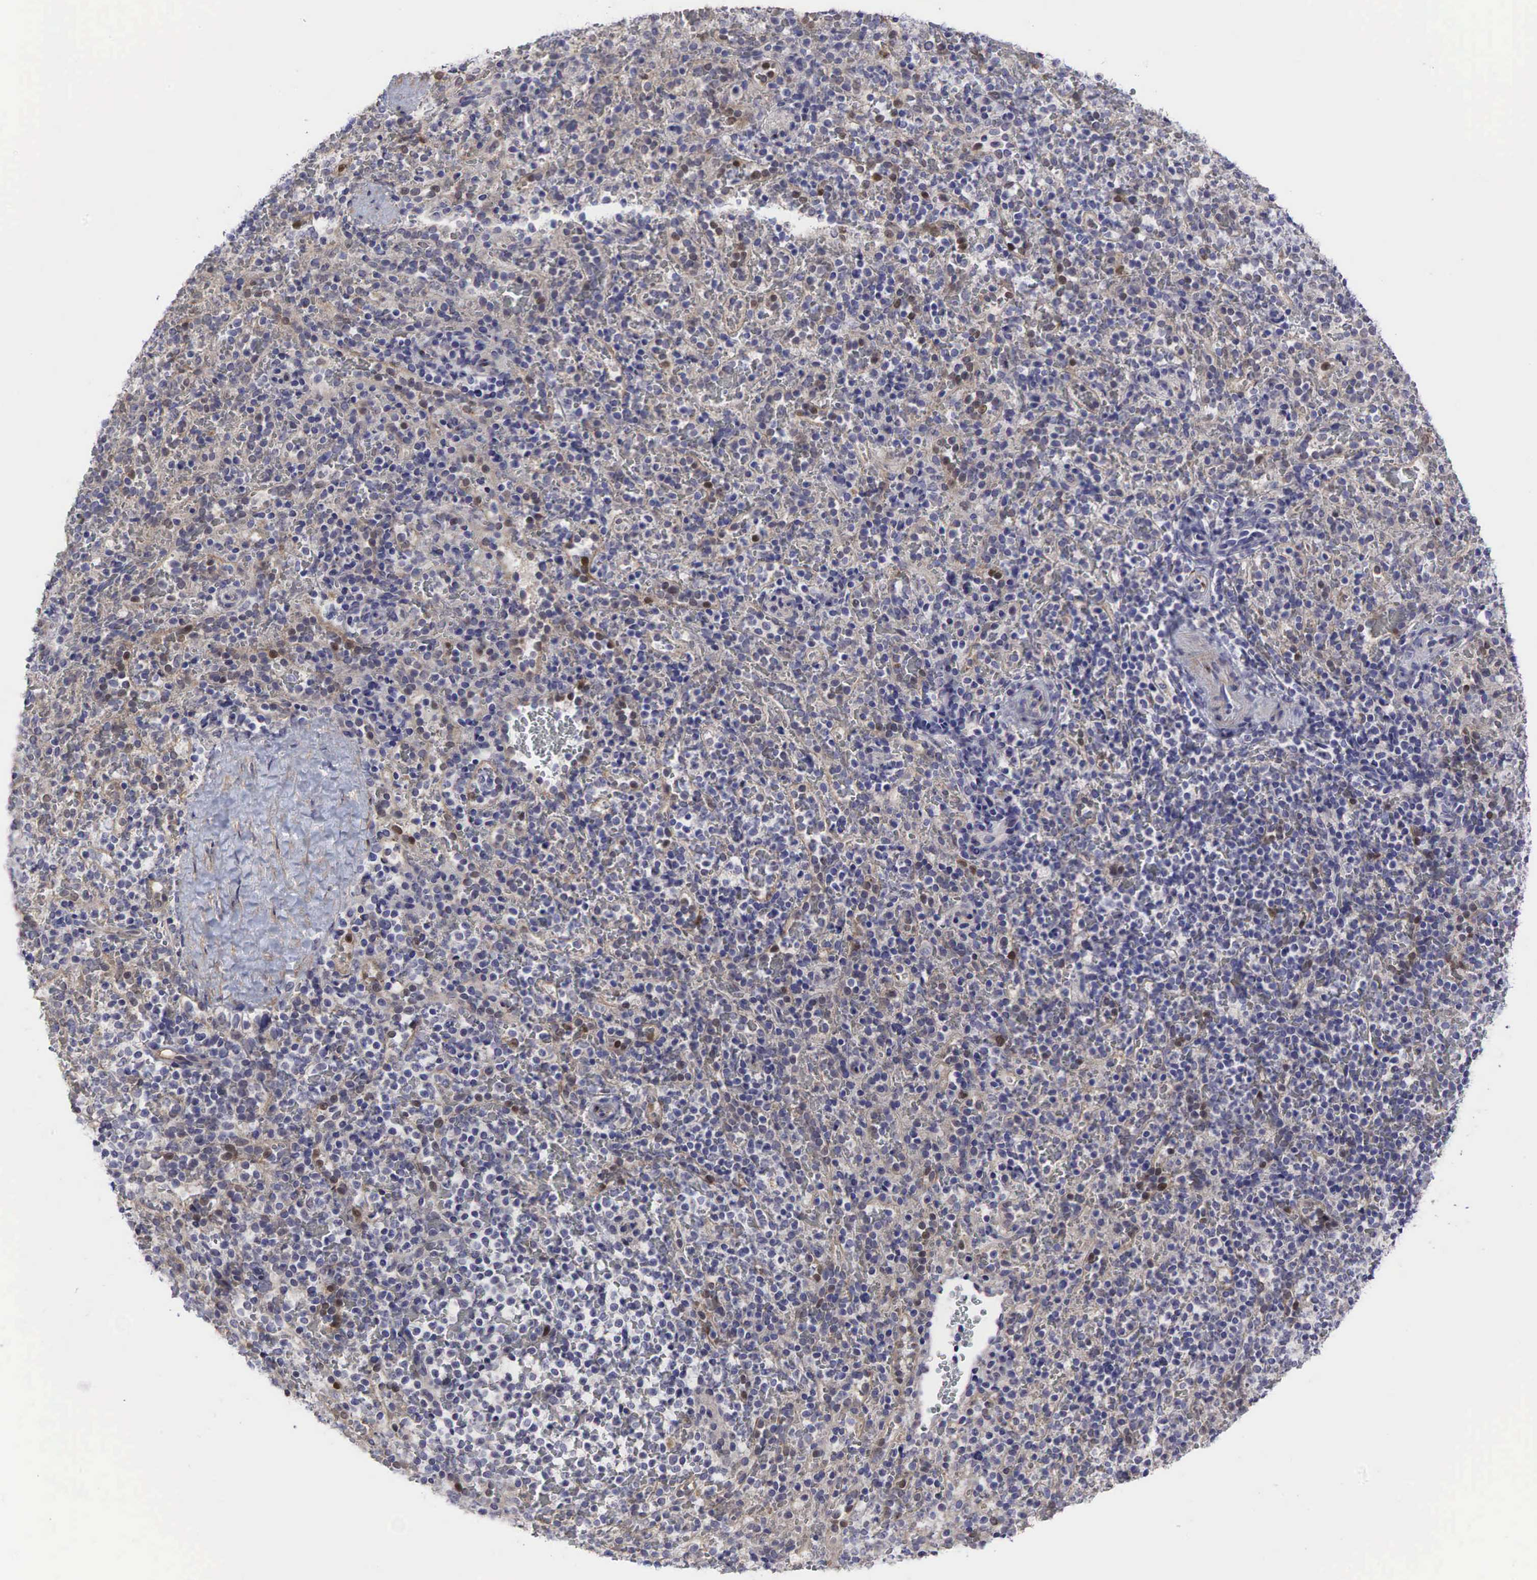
{"staining": {"intensity": "moderate", "quantity": "<25%", "location": "nuclear"}, "tissue": "spleen", "cell_type": "Cells in red pulp", "image_type": "normal", "snomed": [{"axis": "morphology", "description": "Normal tissue, NOS"}, {"axis": "topography", "description": "Spleen"}], "caption": "Moderate nuclear protein staining is appreciated in approximately <25% of cells in red pulp in spleen.", "gene": "CCND1", "patient": {"sex": "female", "age": 21}}